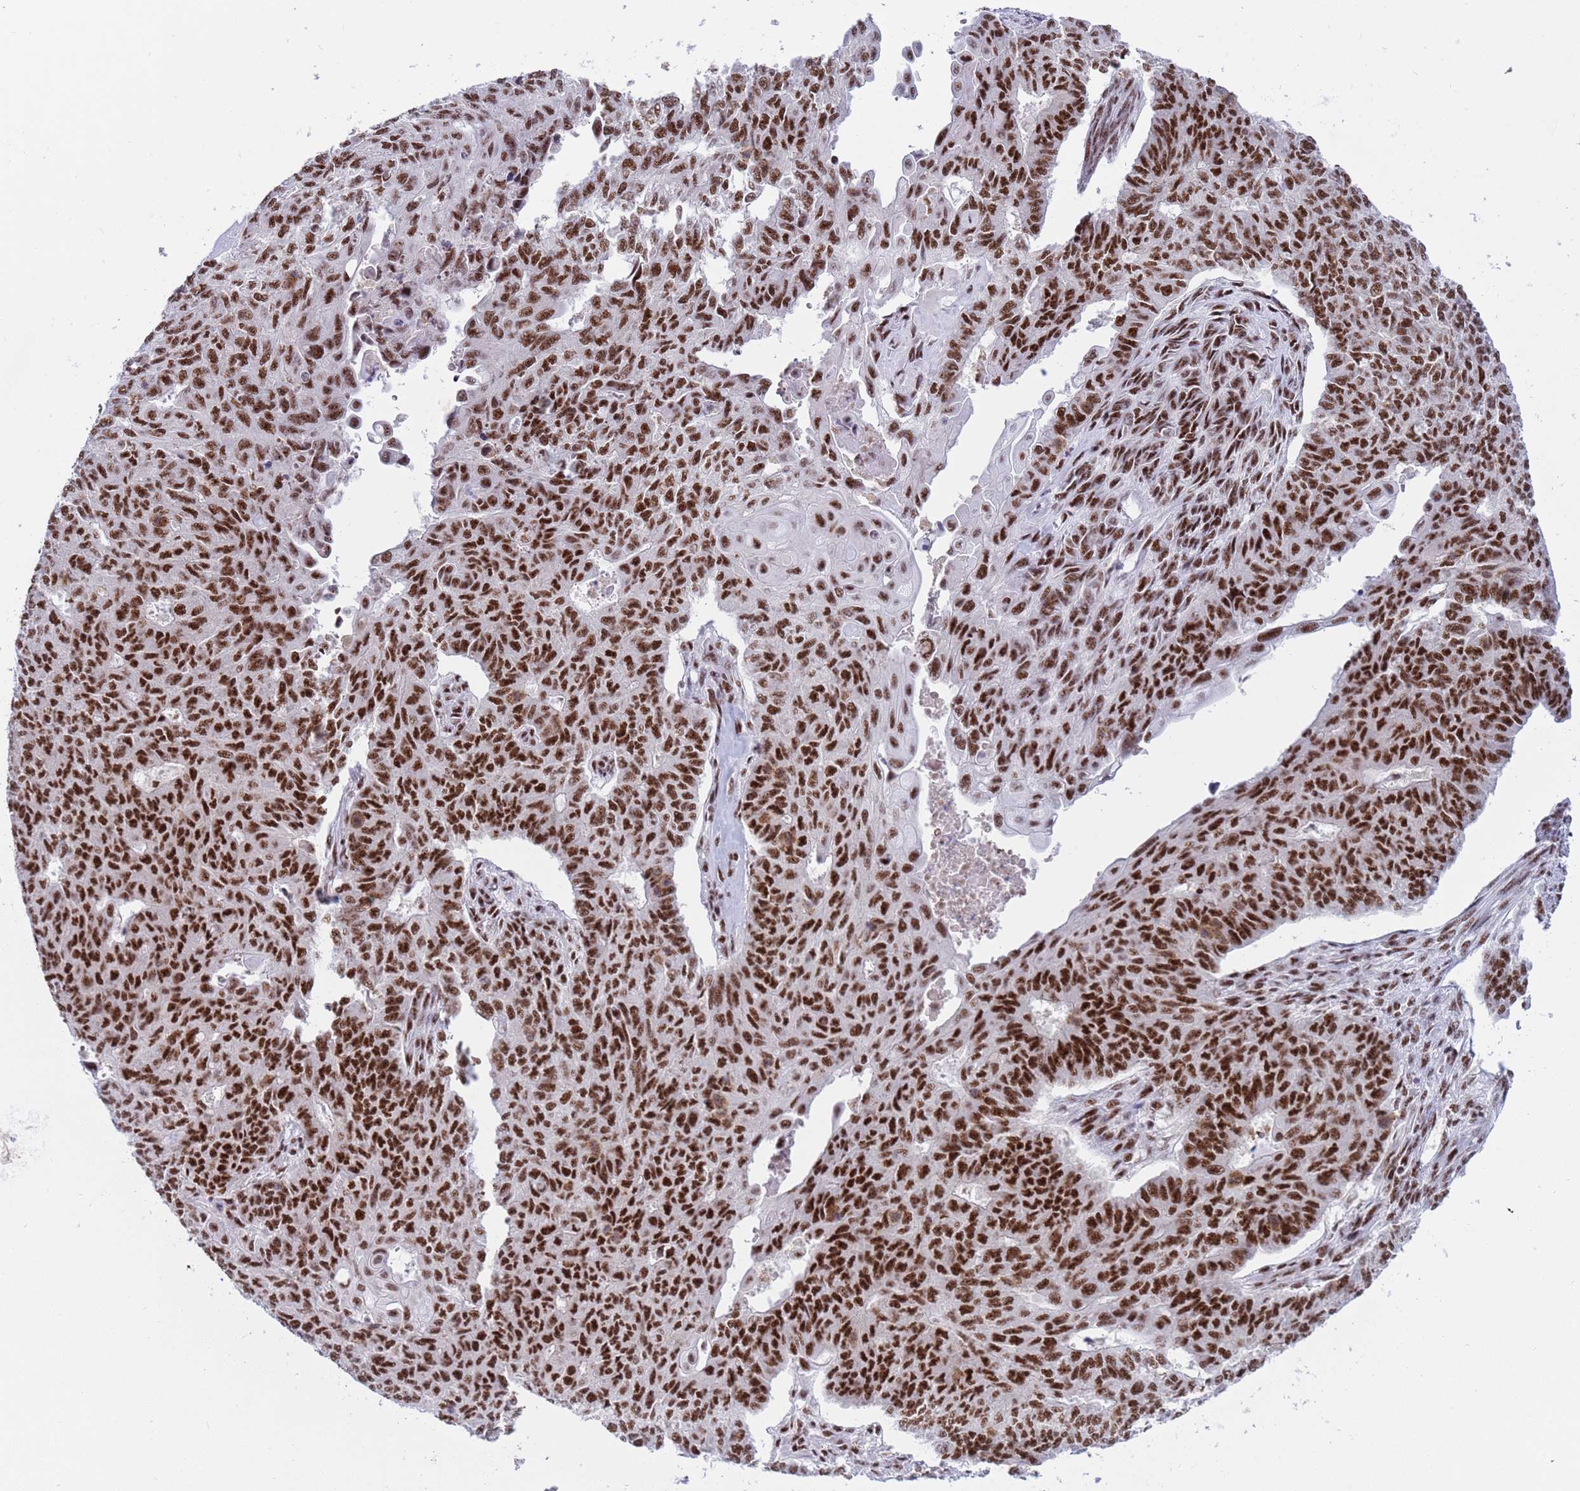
{"staining": {"intensity": "strong", "quantity": ">75%", "location": "nuclear"}, "tissue": "endometrial cancer", "cell_type": "Tumor cells", "image_type": "cancer", "snomed": [{"axis": "morphology", "description": "Adenocarcinoma, NOS"}, {"axis": "topography", "description": "Endometrium"}], "caption": "A brown stain labels strong nuclear expression of a protein in human endometrial cancer tumor cells.", "gene": "THOC2", "patient": {"sex": "female", "age": 32}}